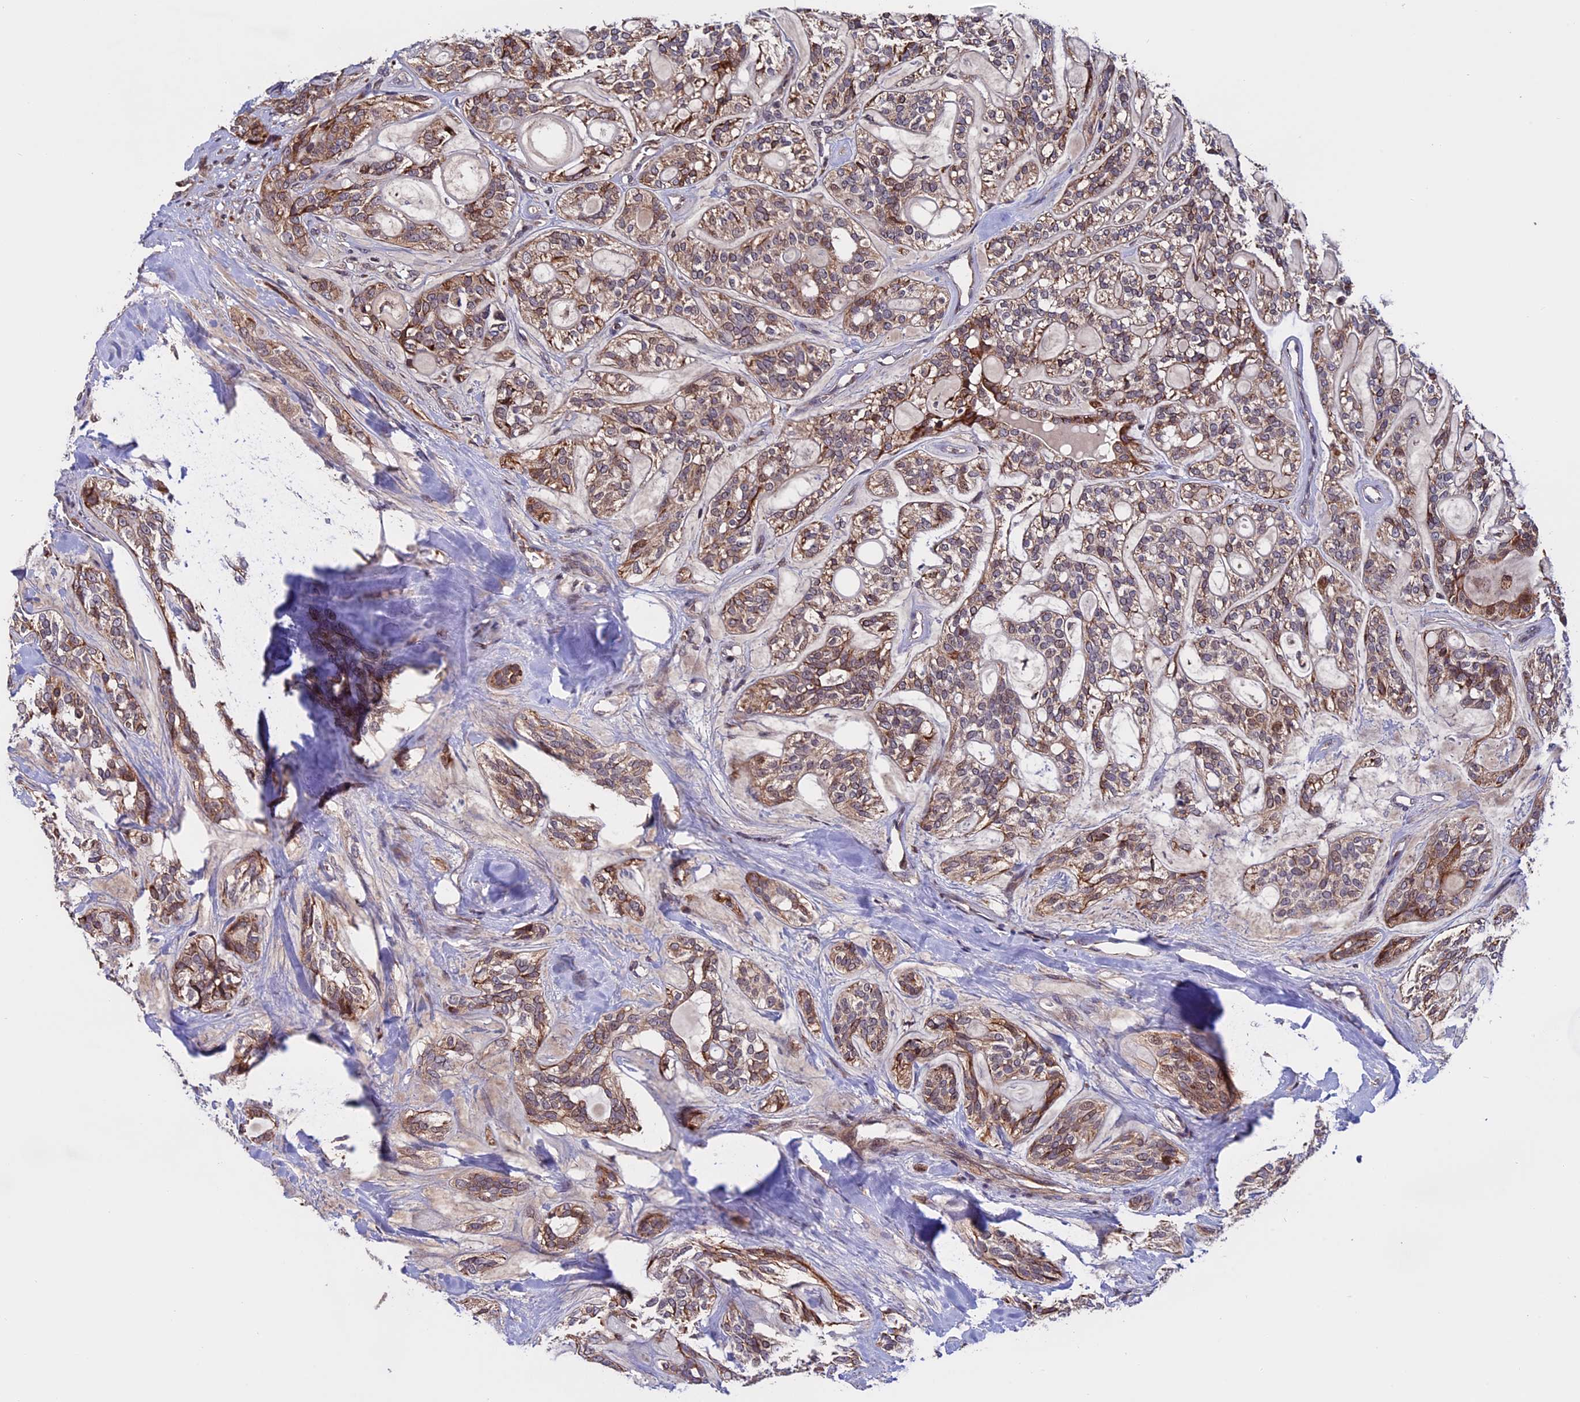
{"staining": {"intensity": "moderate", "quantity": ">75%", "location": "cytoplasmic/membranous"}, "tissue": "head and neck cancer", "cell_type": "Tumor cells", "image_type": "cancer", "snomed": [{"axis": "morphology", "description": "Adenocarcinoma, NOS"}, {"axis": "topography", "description": "Head-Neck"}], "caption": "DAB (3,3'-diaminobenzidine) immunohistochemical staining of head and neck cancer displays moderate cytoplasmic/membranous protein positivity in approximately >75% of tumor cells.", "gene": "RNF17", "patient": {"sex": "male", "age": 66}}